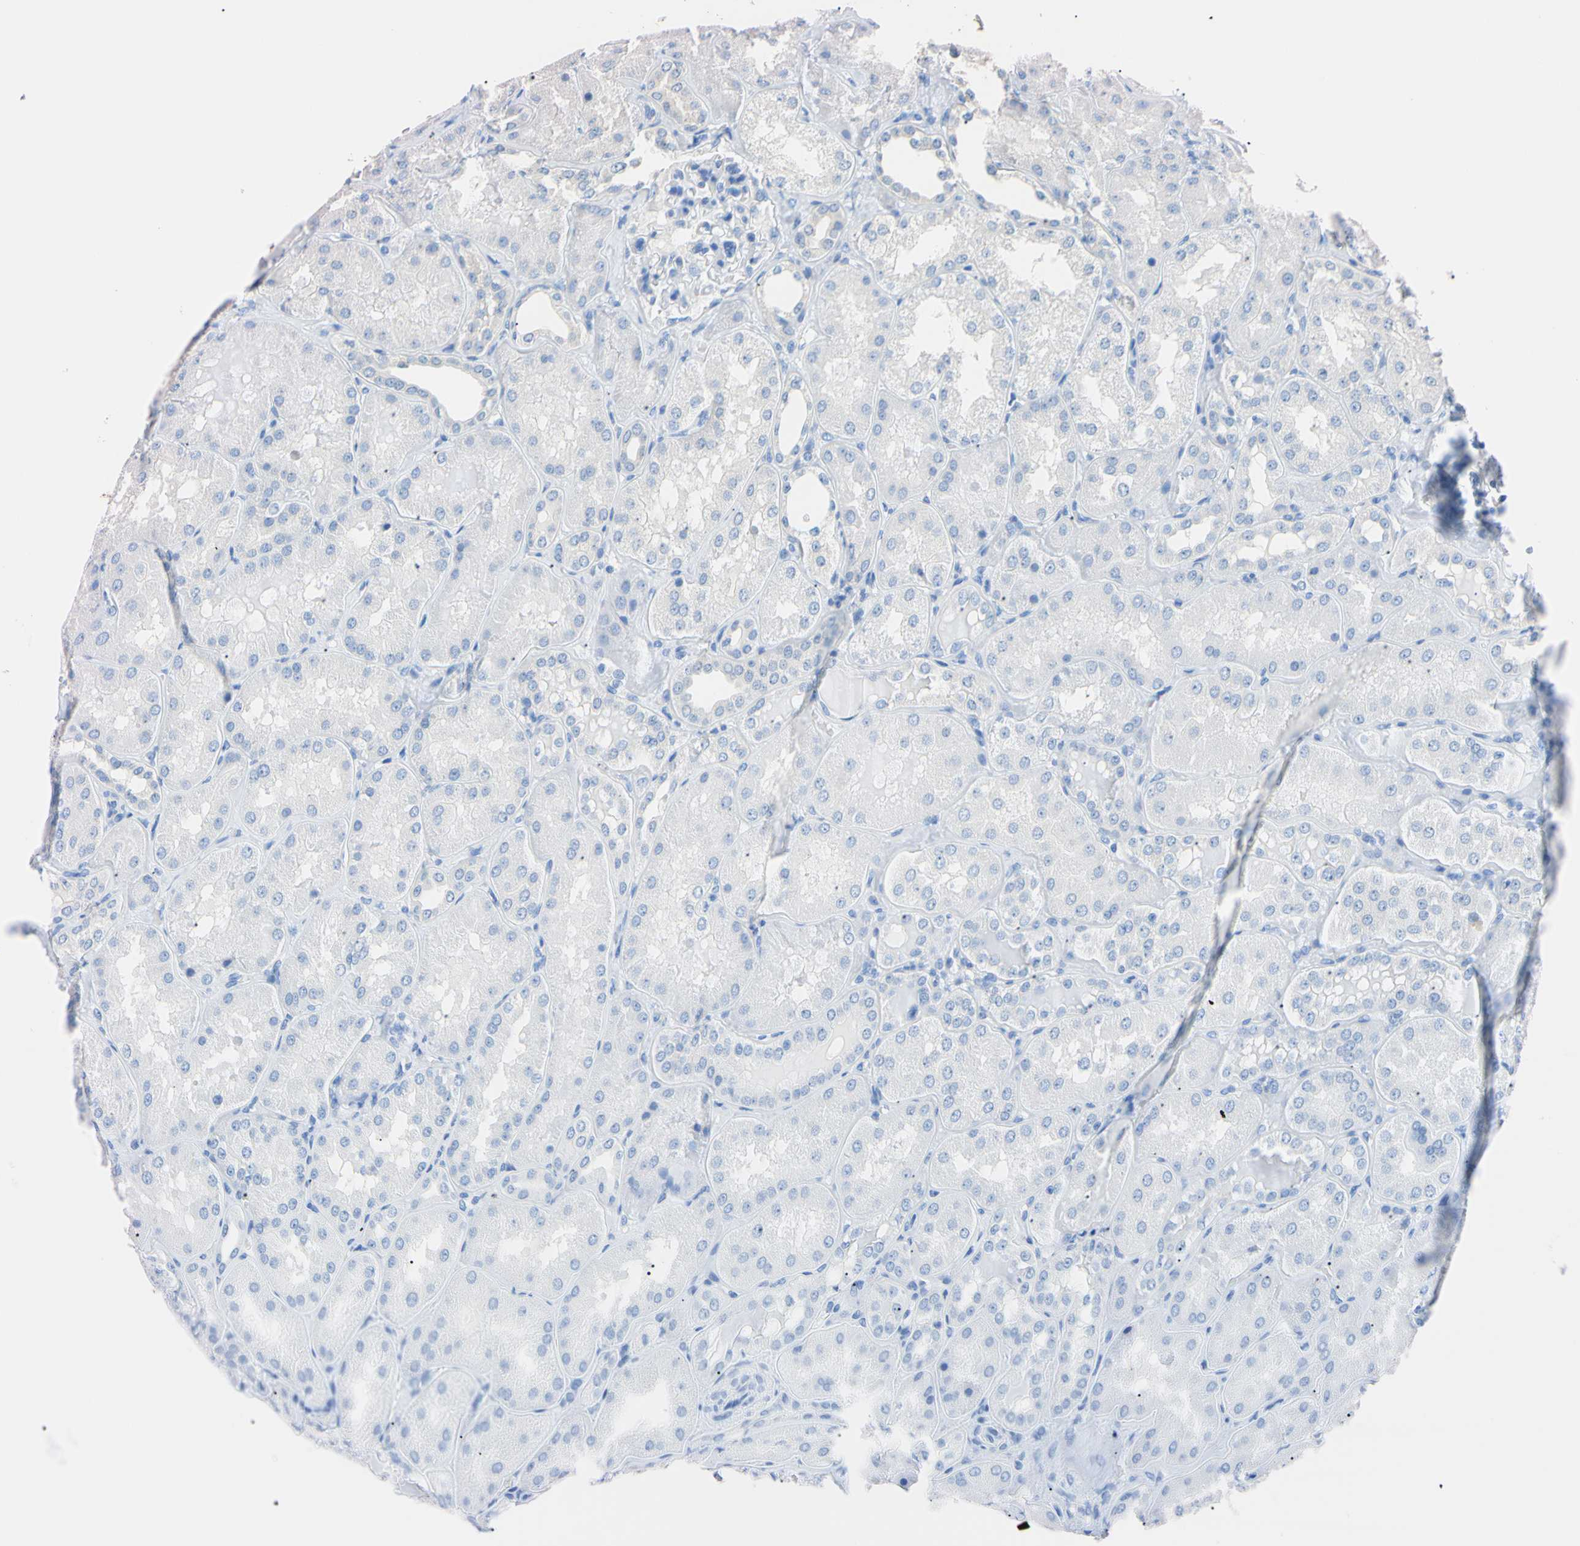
{"staining": {"intensity": "negative", "quantity": "none", "location": "none"}, "tissue": "kidney", "cell_type": "Cells in glomeruli", "image_type": "normal", "snomed": [{"axis": "morphology", "description": "Normal tissue, NOS"}, {"axis": "topography", "description": "Kidney"}], "caption": "The immunohistochemistry micrograph has no significant staining in cells in glomeruli of kidney.", "gene": "RARS1", "patient": {"sex": "female", "age": 56}}